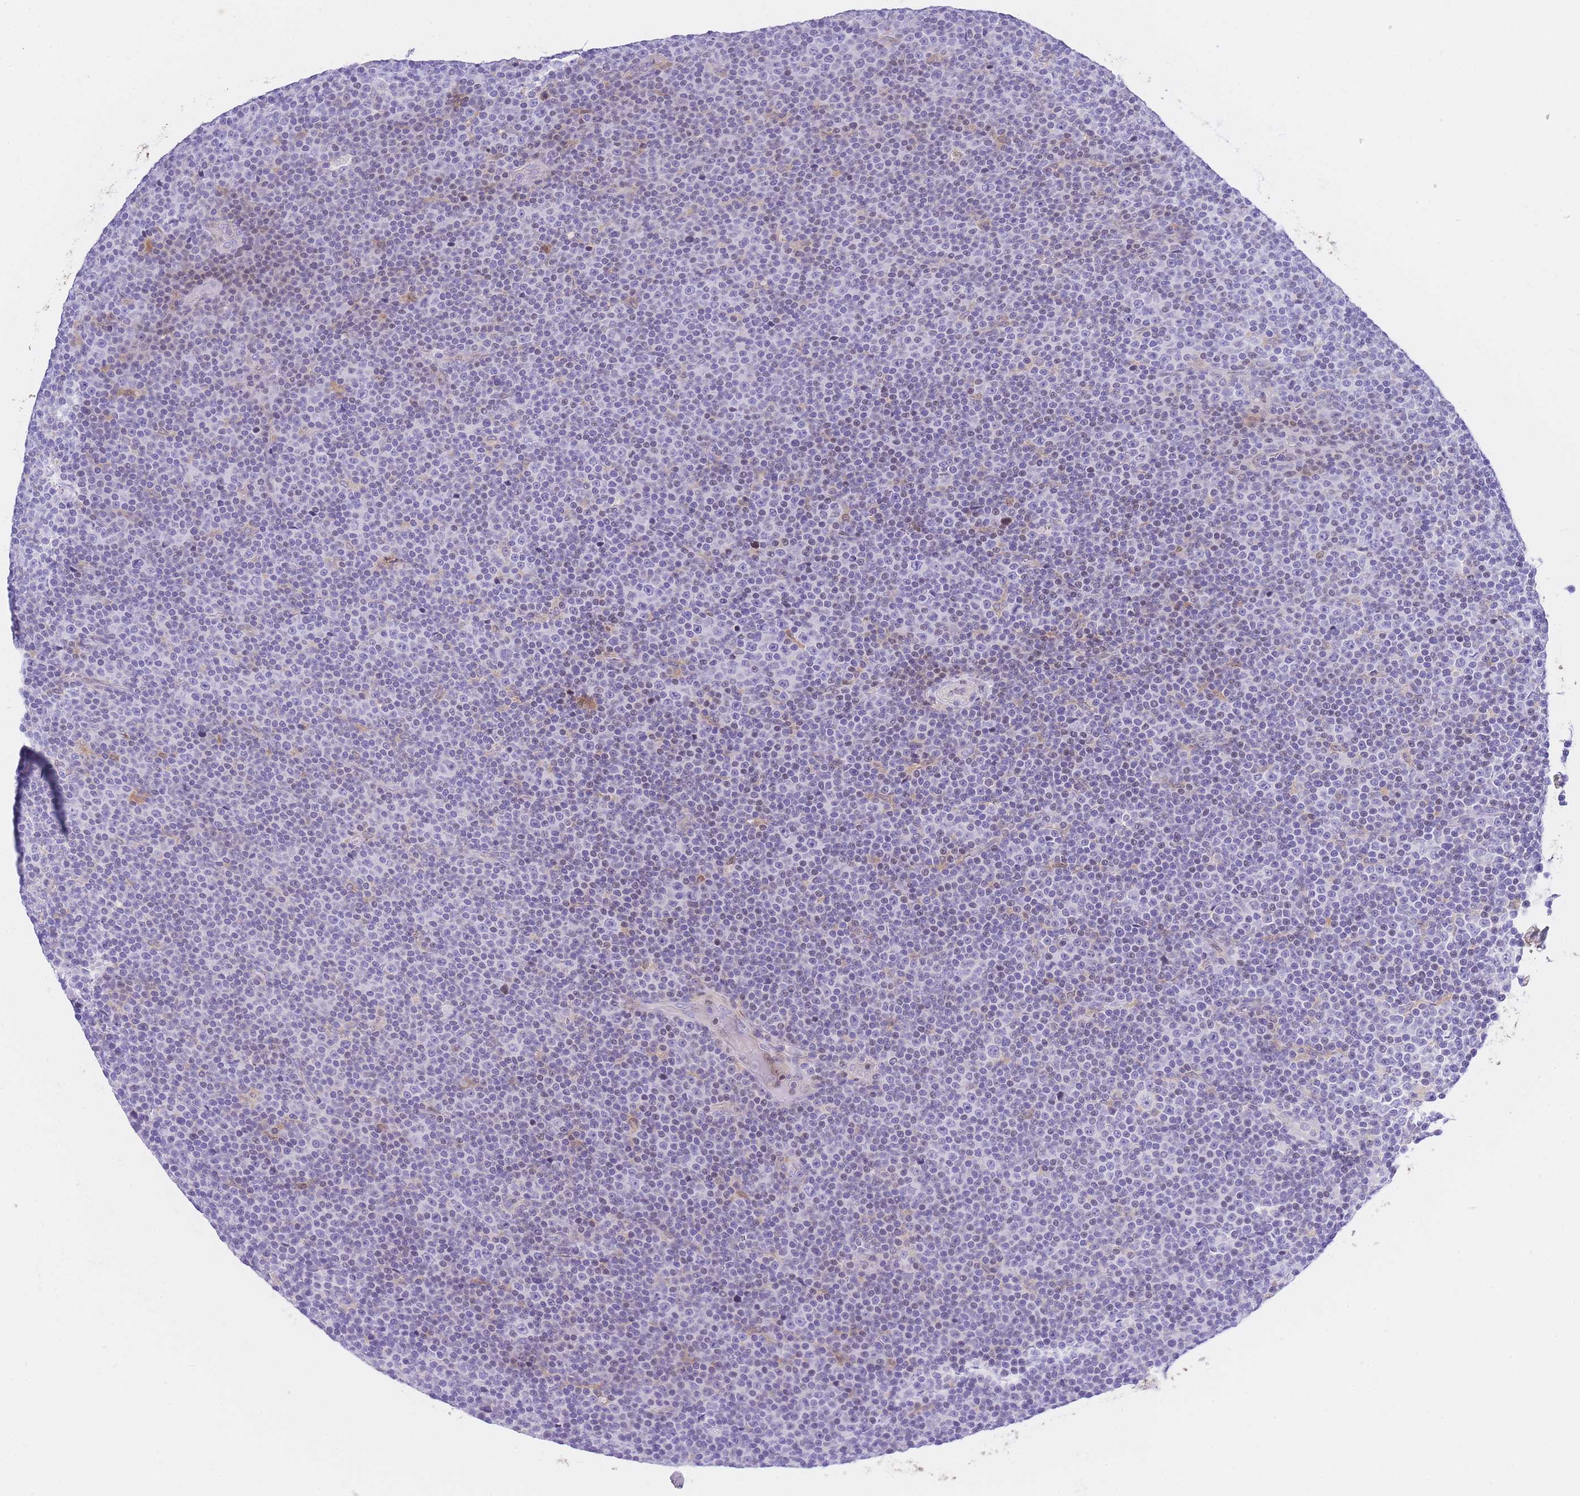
{"staining": {"intensity": "negative", "quantity": "none", "location": "none"}, "tissue": "lymphoma", "cell_type": "Tumor cells", "image_type": "cancer", "snomed": [{"axis": "morphology", "description": "Malignant lymphoma, non-Hodgkin's type, Low grade"}, {"axis": "topography", "description": "Lymph node"}], "caption": "A histopathology image of lymphoma stained for a protein demonstrates no brown staining in tumor cells.", "gene": "TIFAB", "patient": {"sex": "female", "age": 67}}